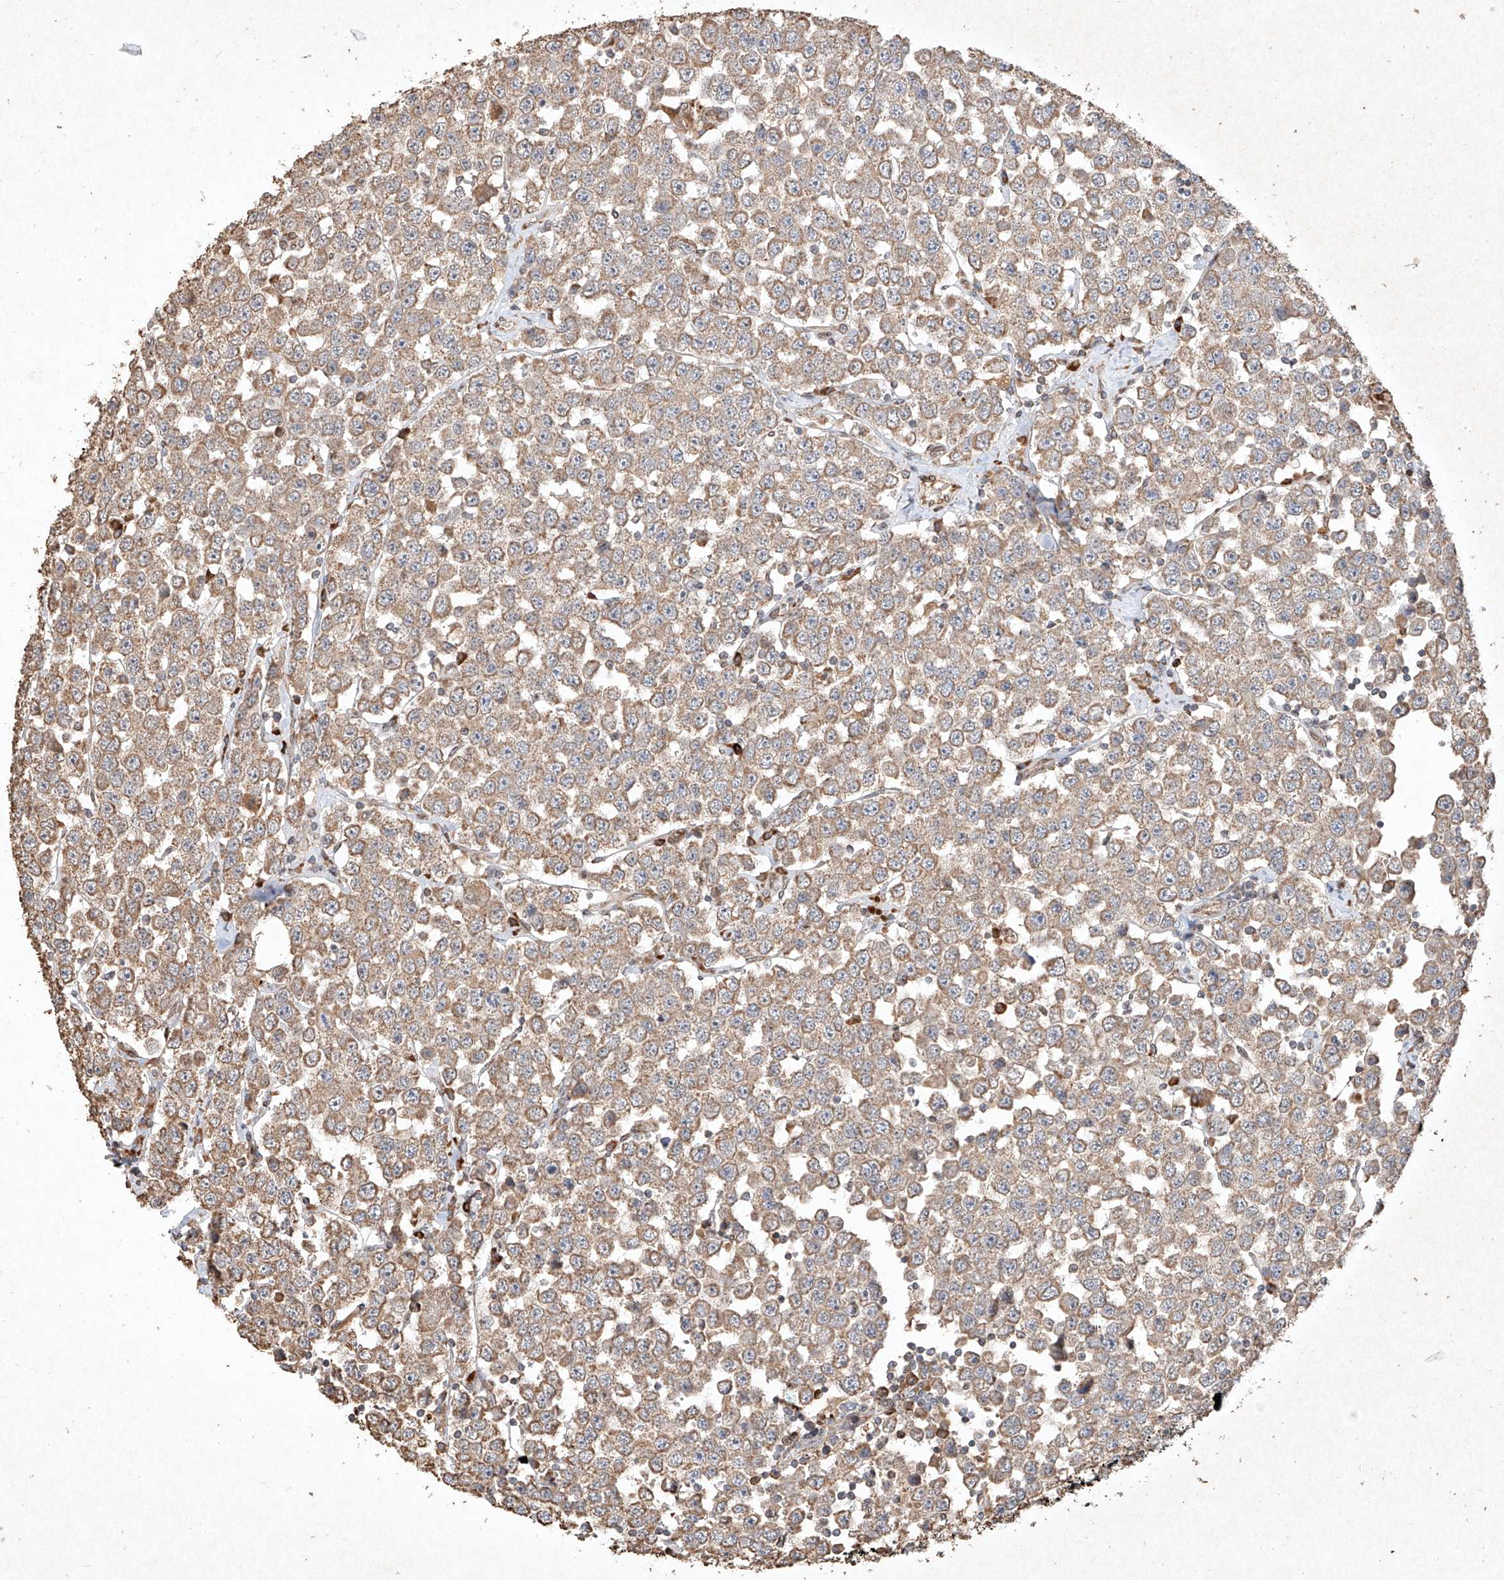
{"staining": {"intensity": "strong", "quantity": "25%-75%", "location": "cytoplasmic/membranous"}, "tissue": "testis cancer", "cell_type": "Tumor cells", "image_type": "cancer", "snomed": [{"axis": "morphology", "description": "Seminoma, NOS"}, {"axis": "topography", "description": "Testis"}], "caption": "This histopathology image displays IHC staining of seminoma (testis), with high strong cytoplasmic/membranous expression in about 25%-75% of tumor cells.", "gene": "SEMA3B", "patient": {"sex": "male", "age": 28}}